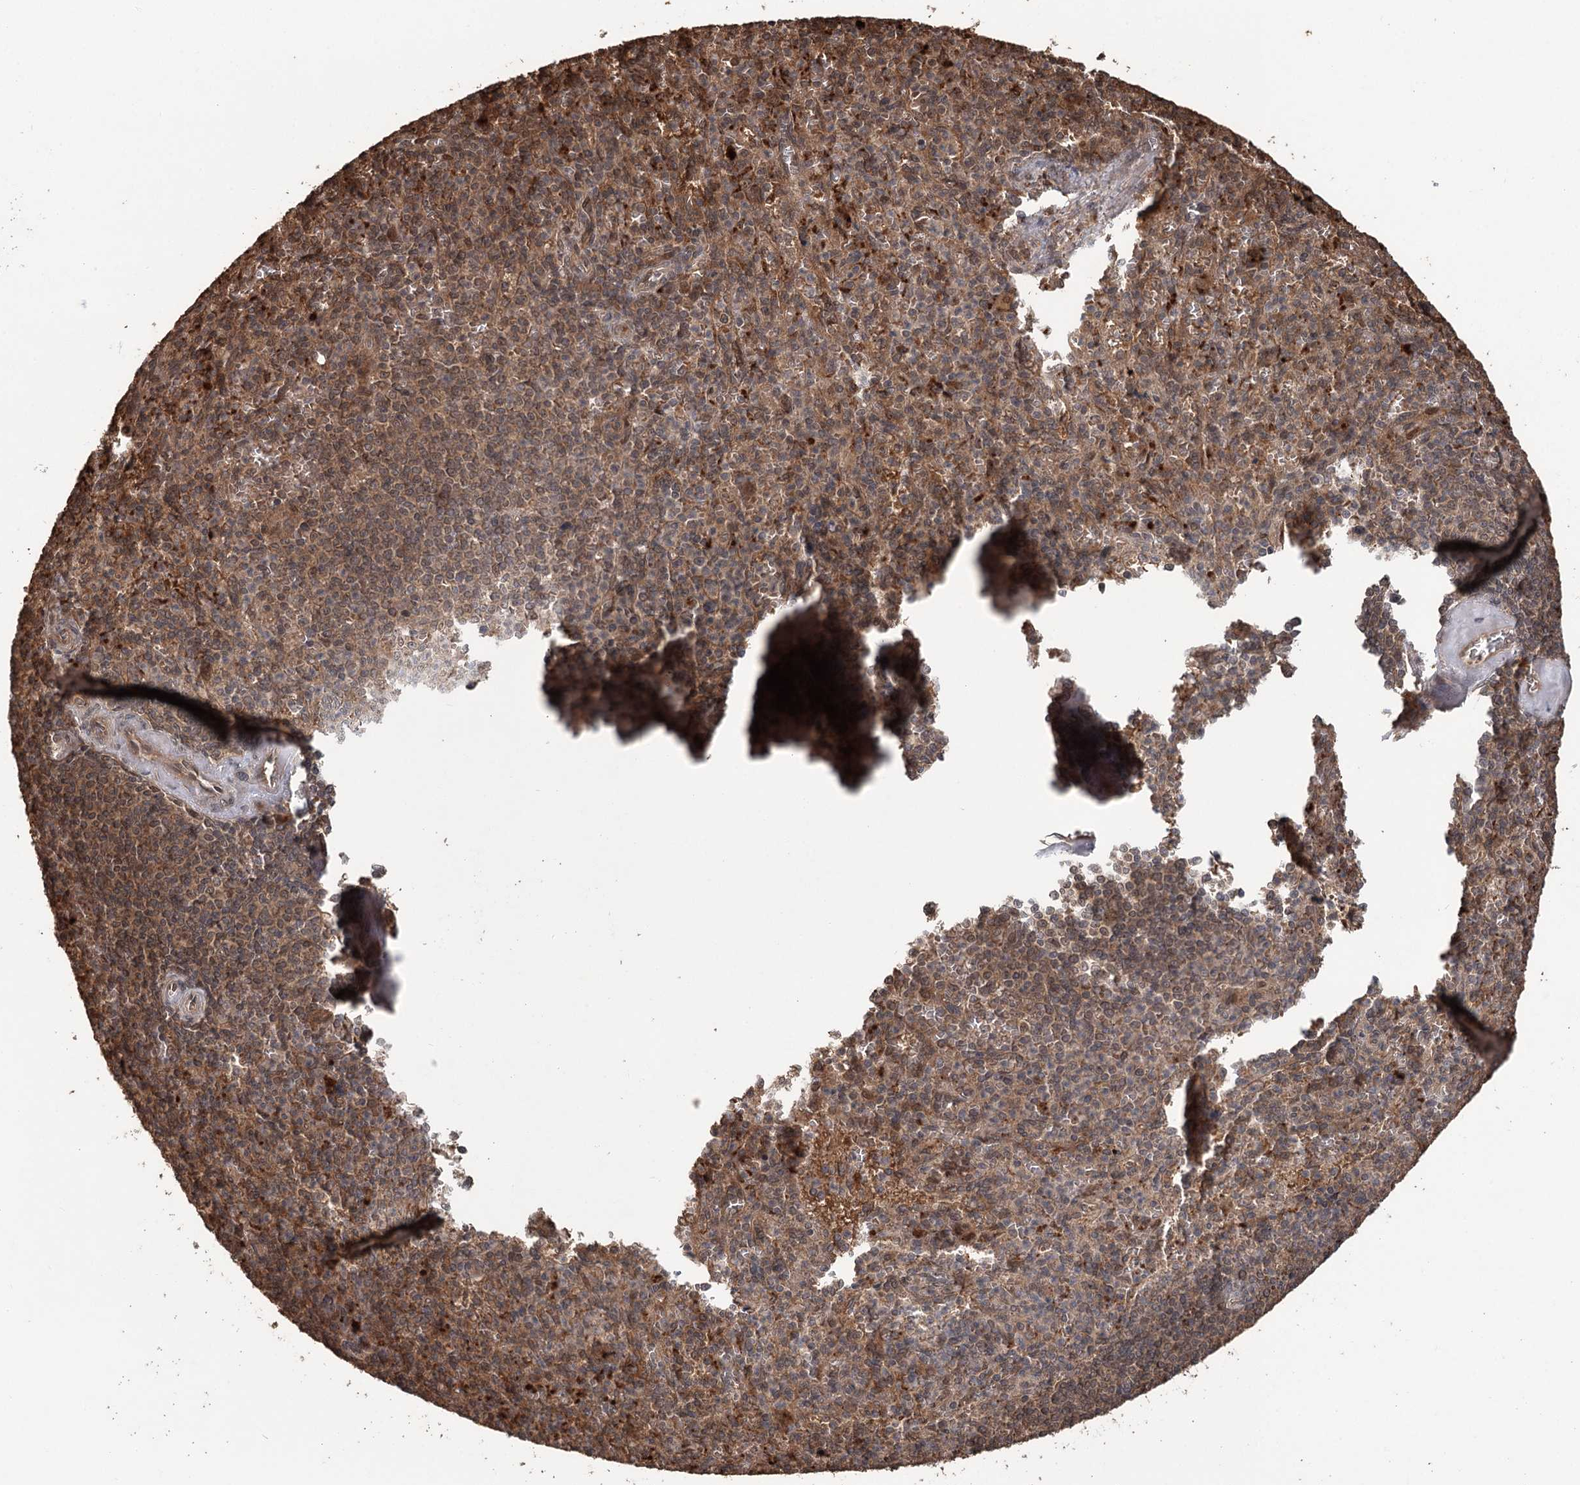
{"staining": {"intensity": "moderate", "quantity": "25%-75%", "location": "cytoplasmic/membranous"}, "tissue": "spleen", "cell_type": "Cells in red pulp", "image_type": "normal", "snomed": [{"axis": "morphology", "description": "Normal tissue, NOS"}, {"axis": "topography", "description": "Spleen"}], "caption": "This image reveals immunohistochemistry staining of benign human spleen, with medium moderate cytoplasmic/membranous expression in approximately 25%-75% of cells in red pulp.", "gene": "N6AMT1", "patient": {"sex": "female", "age": 74}}